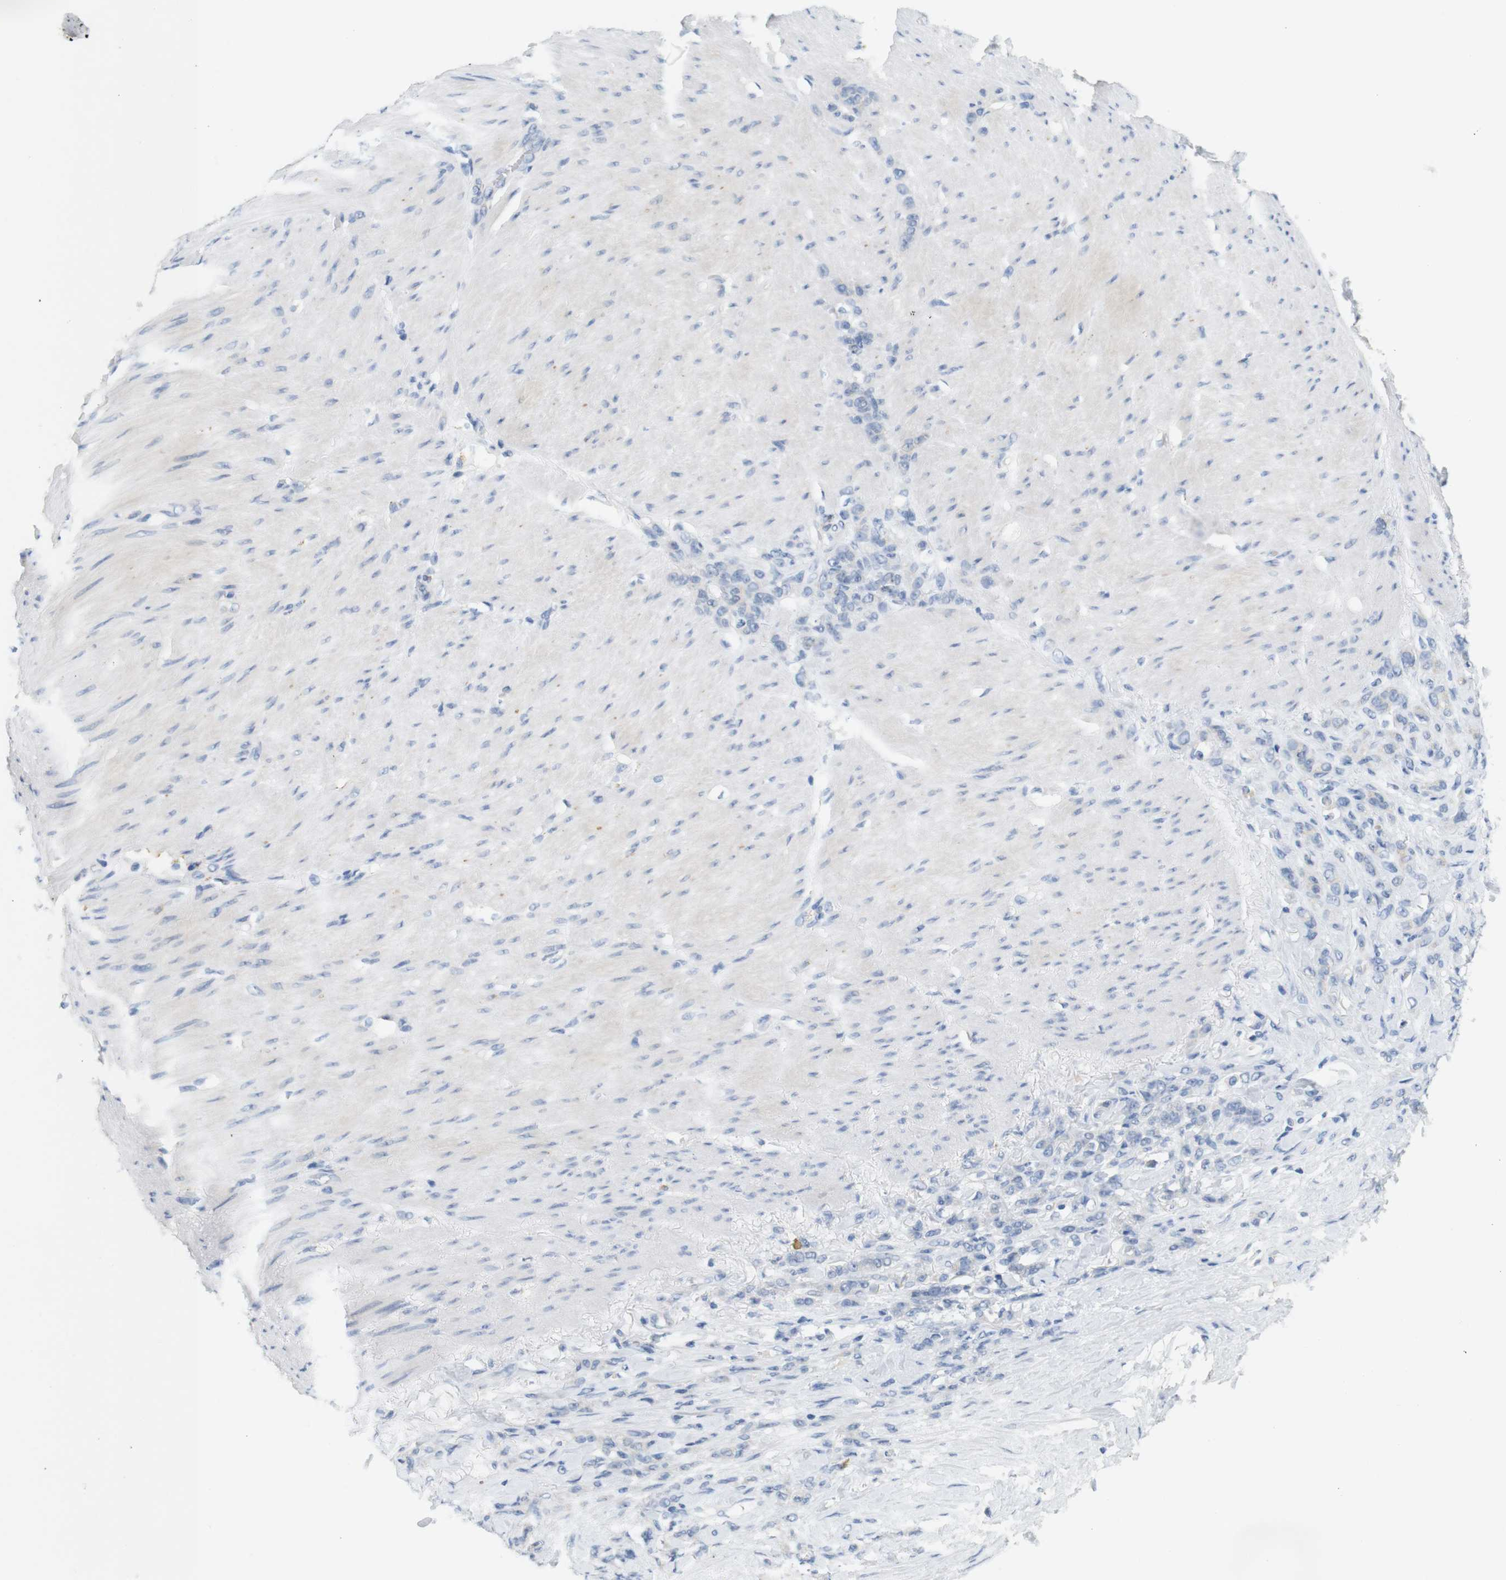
{"staining": {"intensity": "negative", "quantity": "none", "location": "none"}, "tissue": "stomach cancer", "cell_type": "Tumor cells", "image_type": "cancer", "snomed": [{"axis": "morphology", "description": "Adenocarcinoma, NOS"}, {"axis": "topography", "description": "Stomach"}], "caption": "High power microscopy histopathology image of an immunohistochemistry (IHC) histopathology image of stomach cancer (adenocarcinoma), revealing no significant staining in tumor cells.", "gene": "LRRK2", "patient": {"sex": "male", "age": 82}}